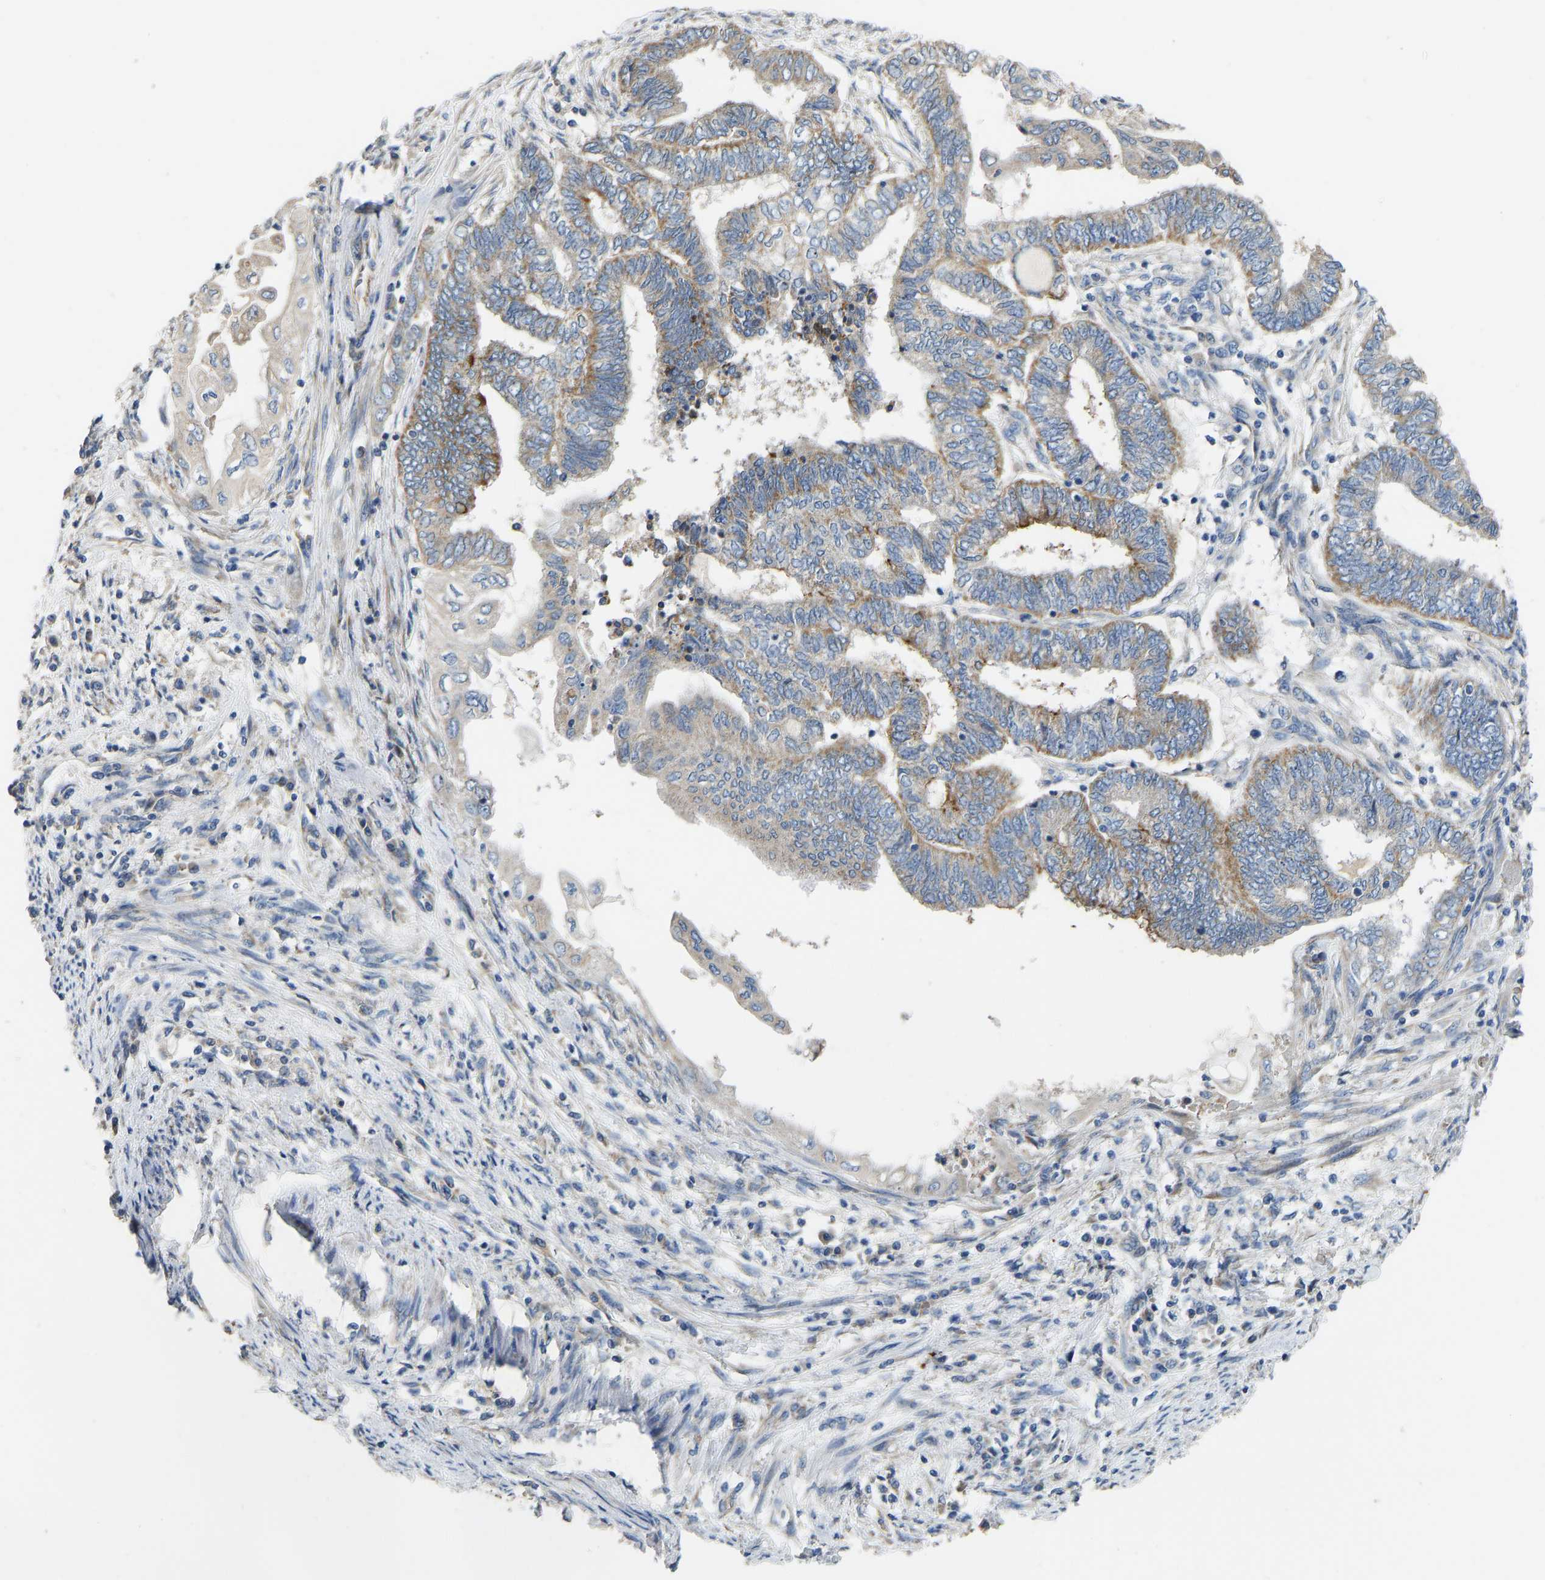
{"staining": {"intensity": "moderate", "quantity": "25%-75%", "location": "cytoplasmic/membranous"}, "tissue": "endometrial cancer", "cell_type": "Tumor cells", "image_type": "cancer", "snomed": [{"axis": "morphology", "description": "Adenocarcinoma, NOS"}, {"axis": "topography", "description": "Uterus"}, {"axis": "topography", "description": "Endometrium"}], "caption": "Moderate cytoplasmic/membranous protein expression is appreciated in approximately 25%-75% of tumor cells in endometrial adenocarcinoma.", "gene": "TMEM150A", "patient": {"sex": "female", "age": 70}}